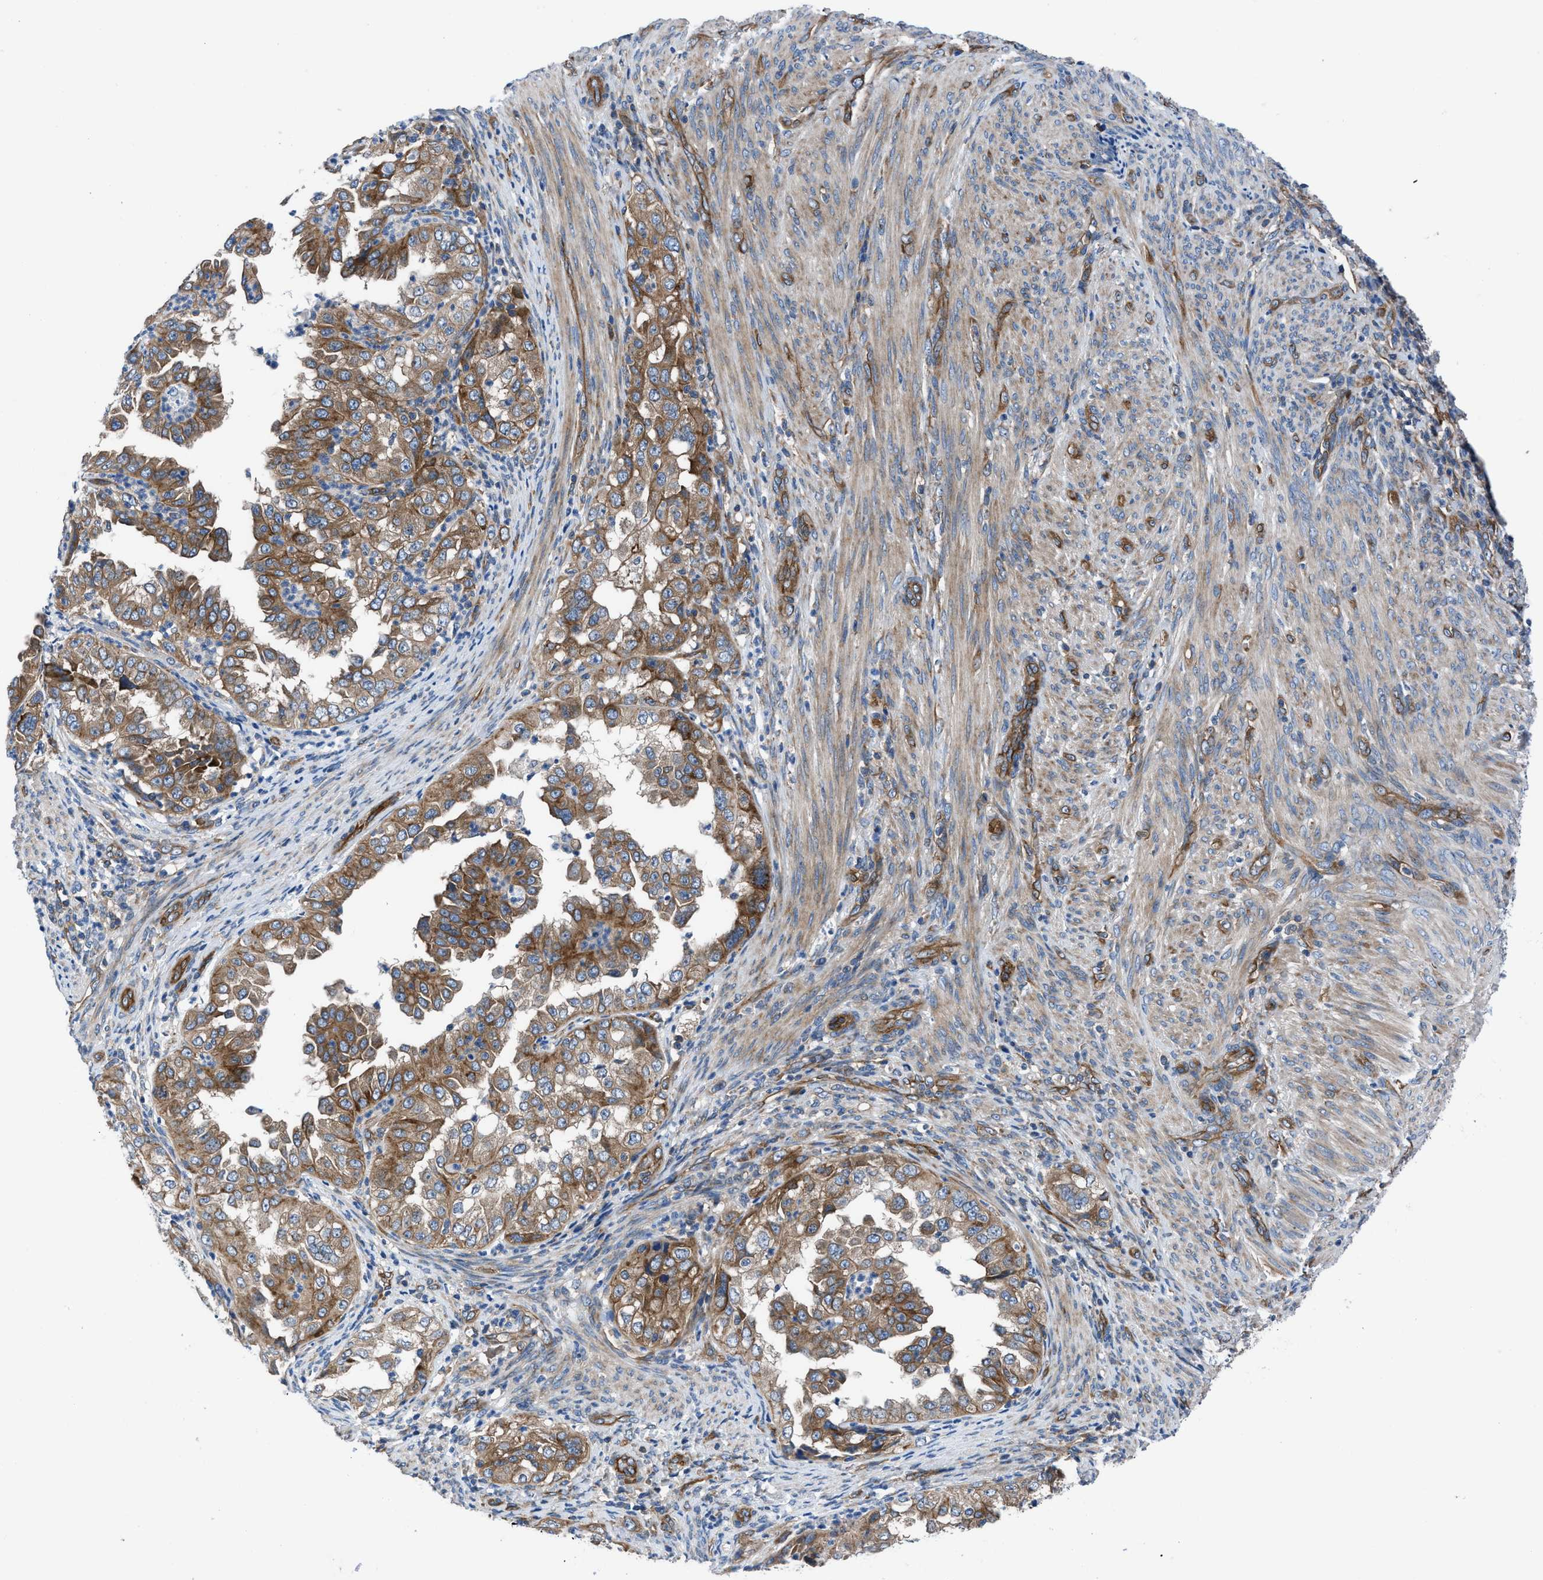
{"staining": {"intensity": "strong", "quantity": ">75%", "location": "cytoplasmic/membranous"}, "tissue": "endometrial cancer", "cell_type": "Tumor cells", "image_type": "cancer", "snomed": [{"axis": "morphology", "description": "Adenocarcinoma, NOS"}, {"axis": "topography", "description": "Endometrium"}], "caption": "A high amount of strong cytoplasmic/membranous staining is identified in about >75% of tumor cells in adenocarcinoma (endometrial) tissue. (IHC, brightfield microscopy, high magnification).", "gene": "TRIP4", "patient": {"sex": "female", "age": 85}}